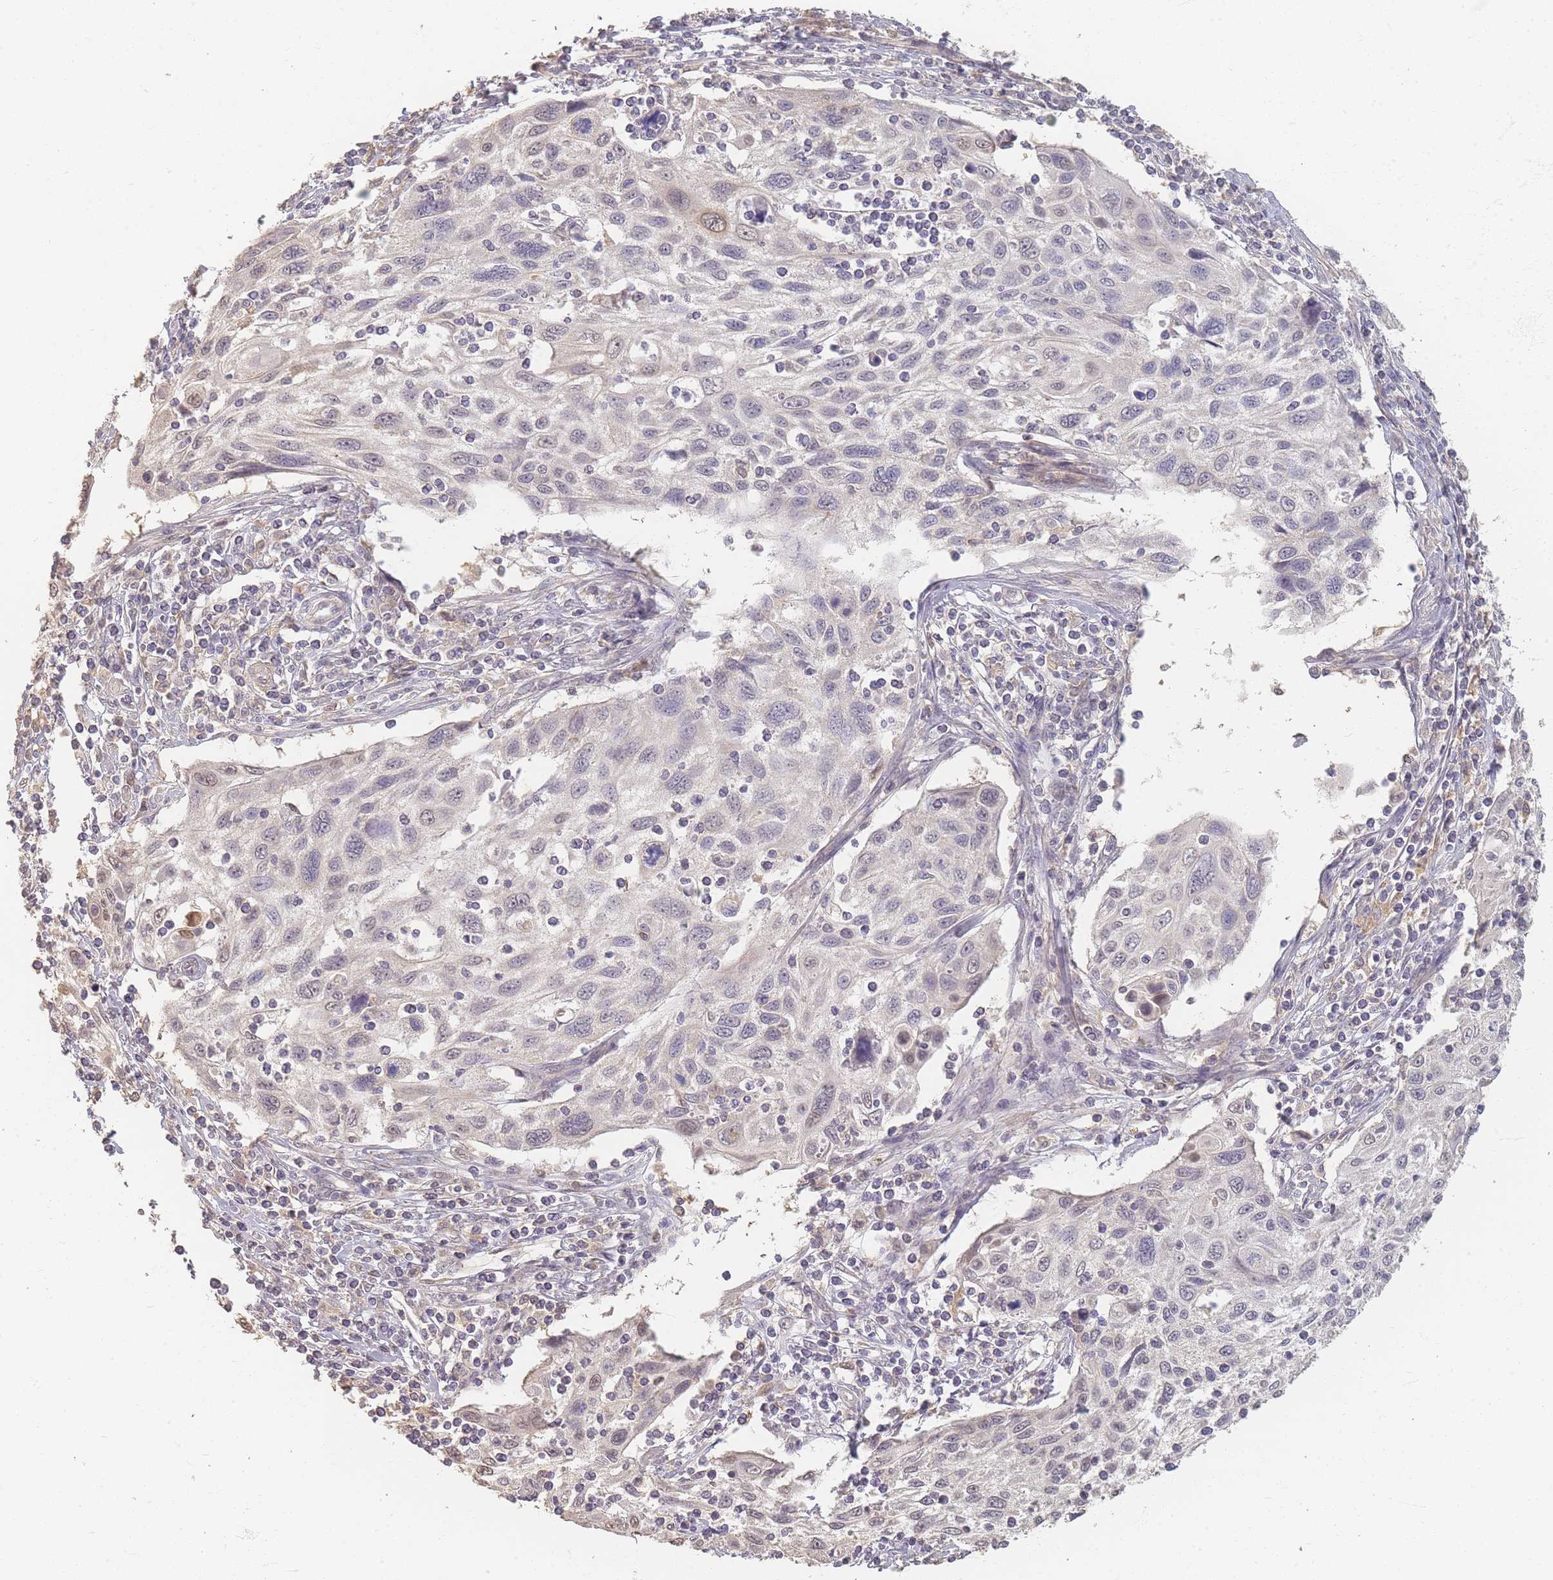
{"staining": {"intensity": "weak", "quantity": "<25%", "location": "nuclear"}, "tissue": "cervical cancer", "cell_type": "Tumor cells", "image_type": "cancer", "snomed": [{"axis": "morphology", "description": "Squamous cell carcinoma, NOS"}, {"axis": "topography", "description": "Cervix"}], "caption": "Tumor cells show no significant expression in cervical cancer (squamous cell carcinoma).", "gene": "RFTN1", "patient": {"sex": "female", "age": 70}}